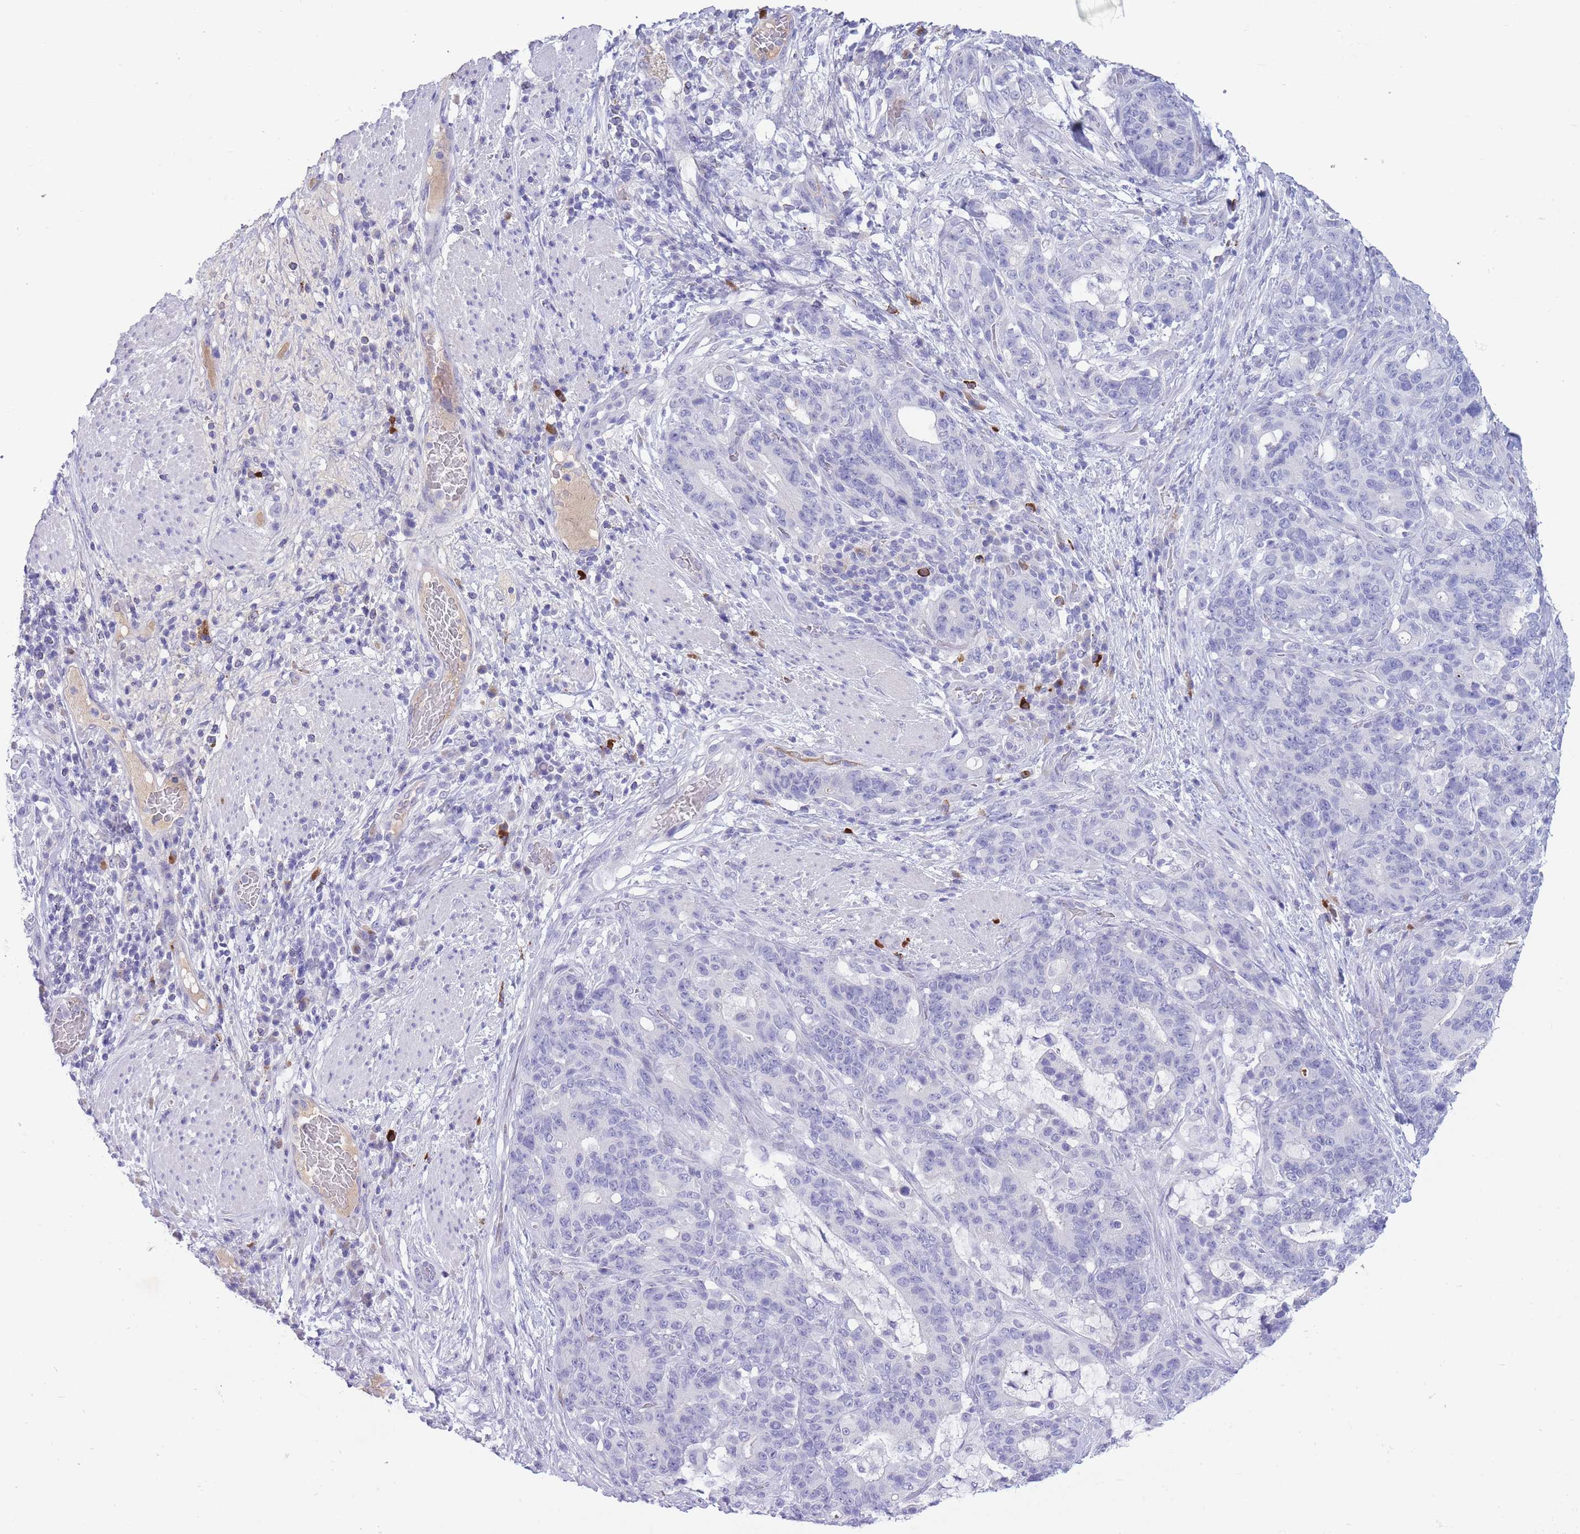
{"staining": {"intensity": "negative", "quantity": "none", "location": "none"}, "tissue": "stomach cancer", "cell_type": "Tumor cells", "image_type": "cancer", "snomed": [{"axis": "morphology", "description": "Normal tissue, NOS"}, {"axis": "morphology", "description": "Adenocarcinoma, NOS"}, {"axis": "topography", "description": "Stomach"}], "caption": "Micrograph shows no protein expression in tumor cells of adenocarcinoma (stomach) tissue. (Stains: DAB IHC with hematoxylin counter stain, Microscopy: brightfield microscopy at high magnification).", "gene": "ASAP3", "patient": {"sex": "female", "age": 64}}